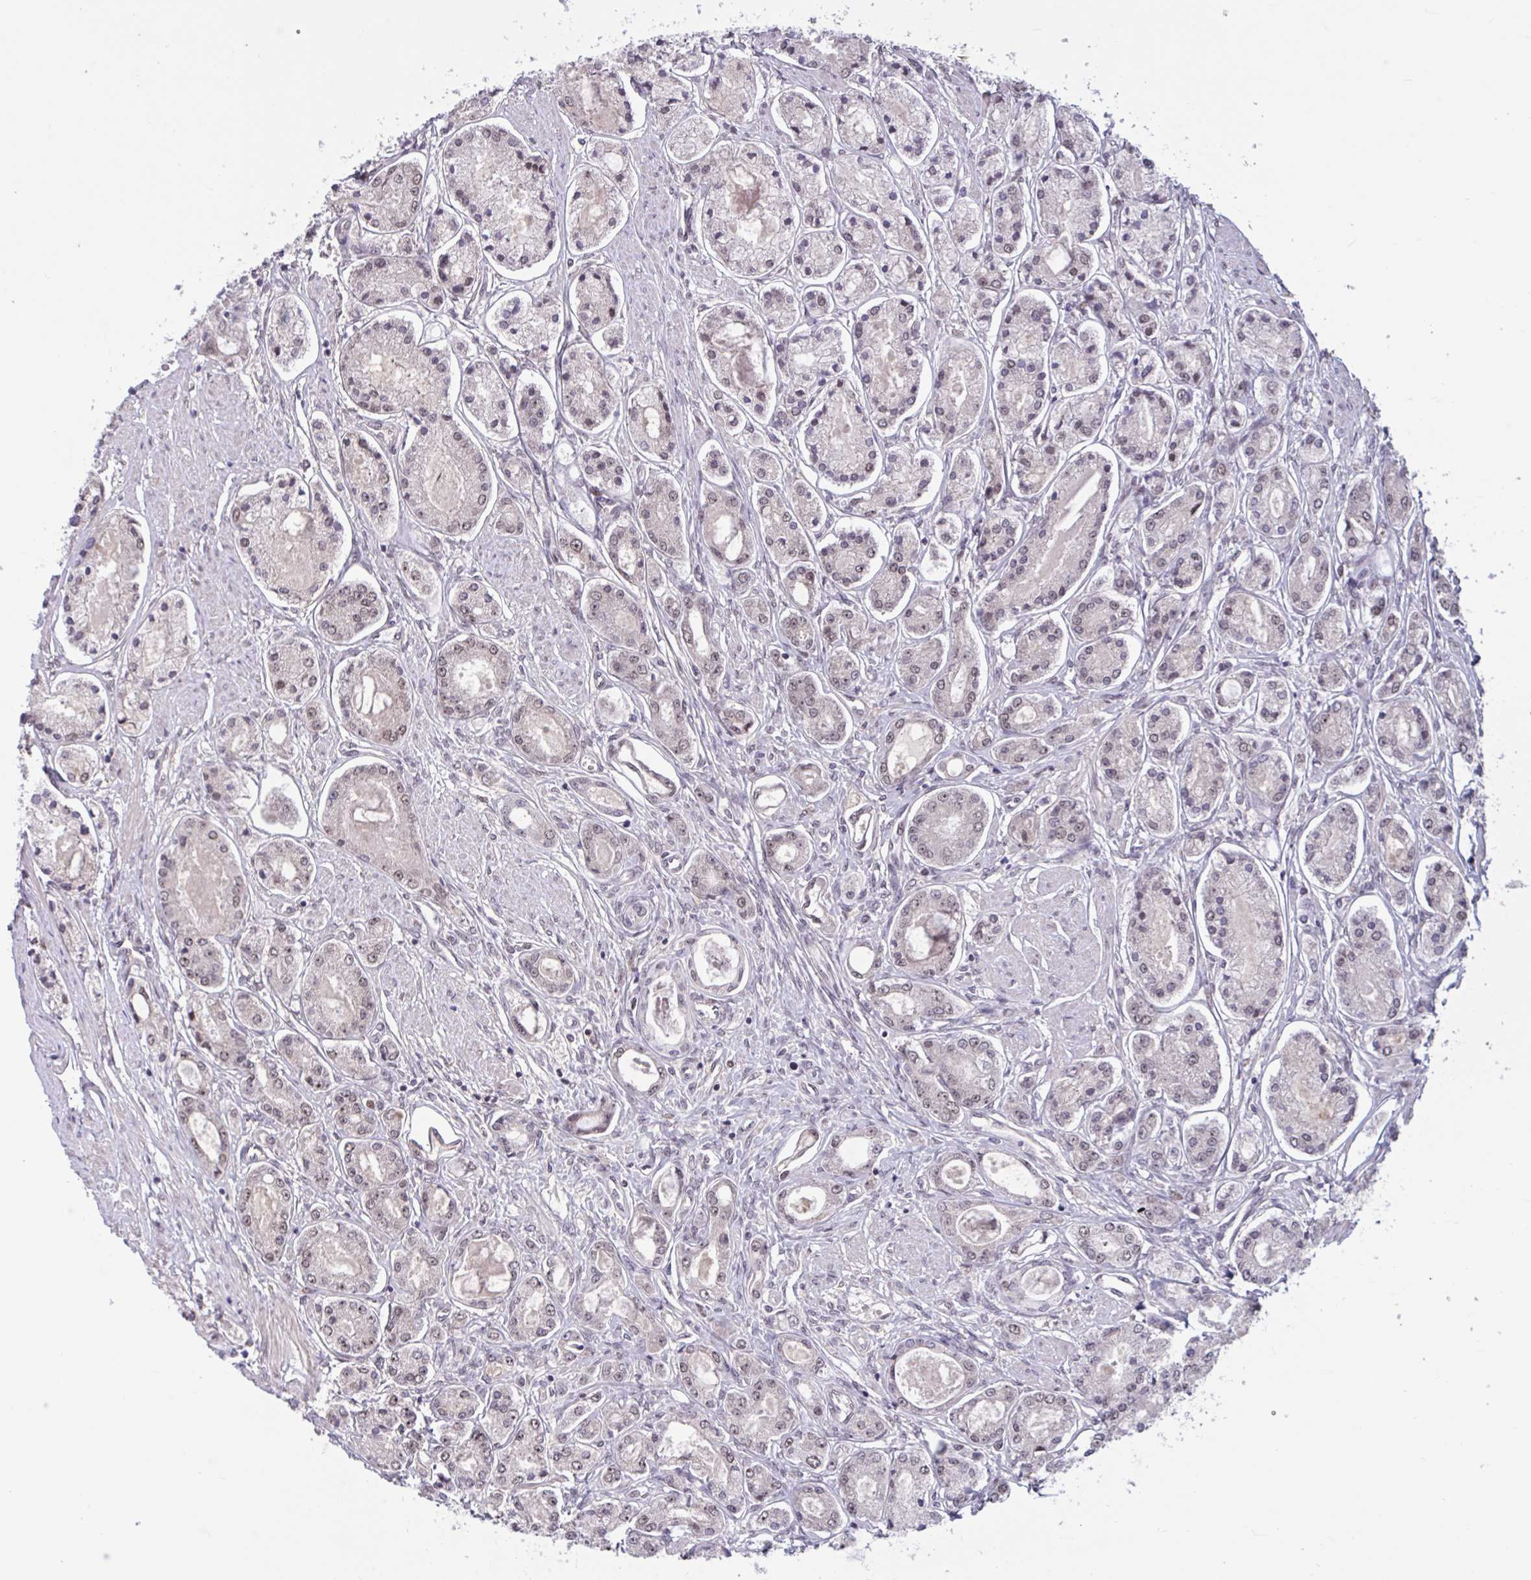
{"staining": {"intensity": "weak", "quantity": "25%-75%", "location": "nuclear"}, "tissue": "prostate cancer", "cell_type": "Tumor cells", "image_type": "cancer", "snomed": [{"axis": "morphology", "description": "Adenocarcinoma, High grade"}, {"axis": "topography", "description": "Prostate"}], "caption": "Adenocarcinoma (high-grade) (prostate) stained with IHC demonstrates weak nuclear expression in approximately 25%-75% of tumor cells.", "gene": "ZNF414", "patient": {"sex": "male", "age": 66}}